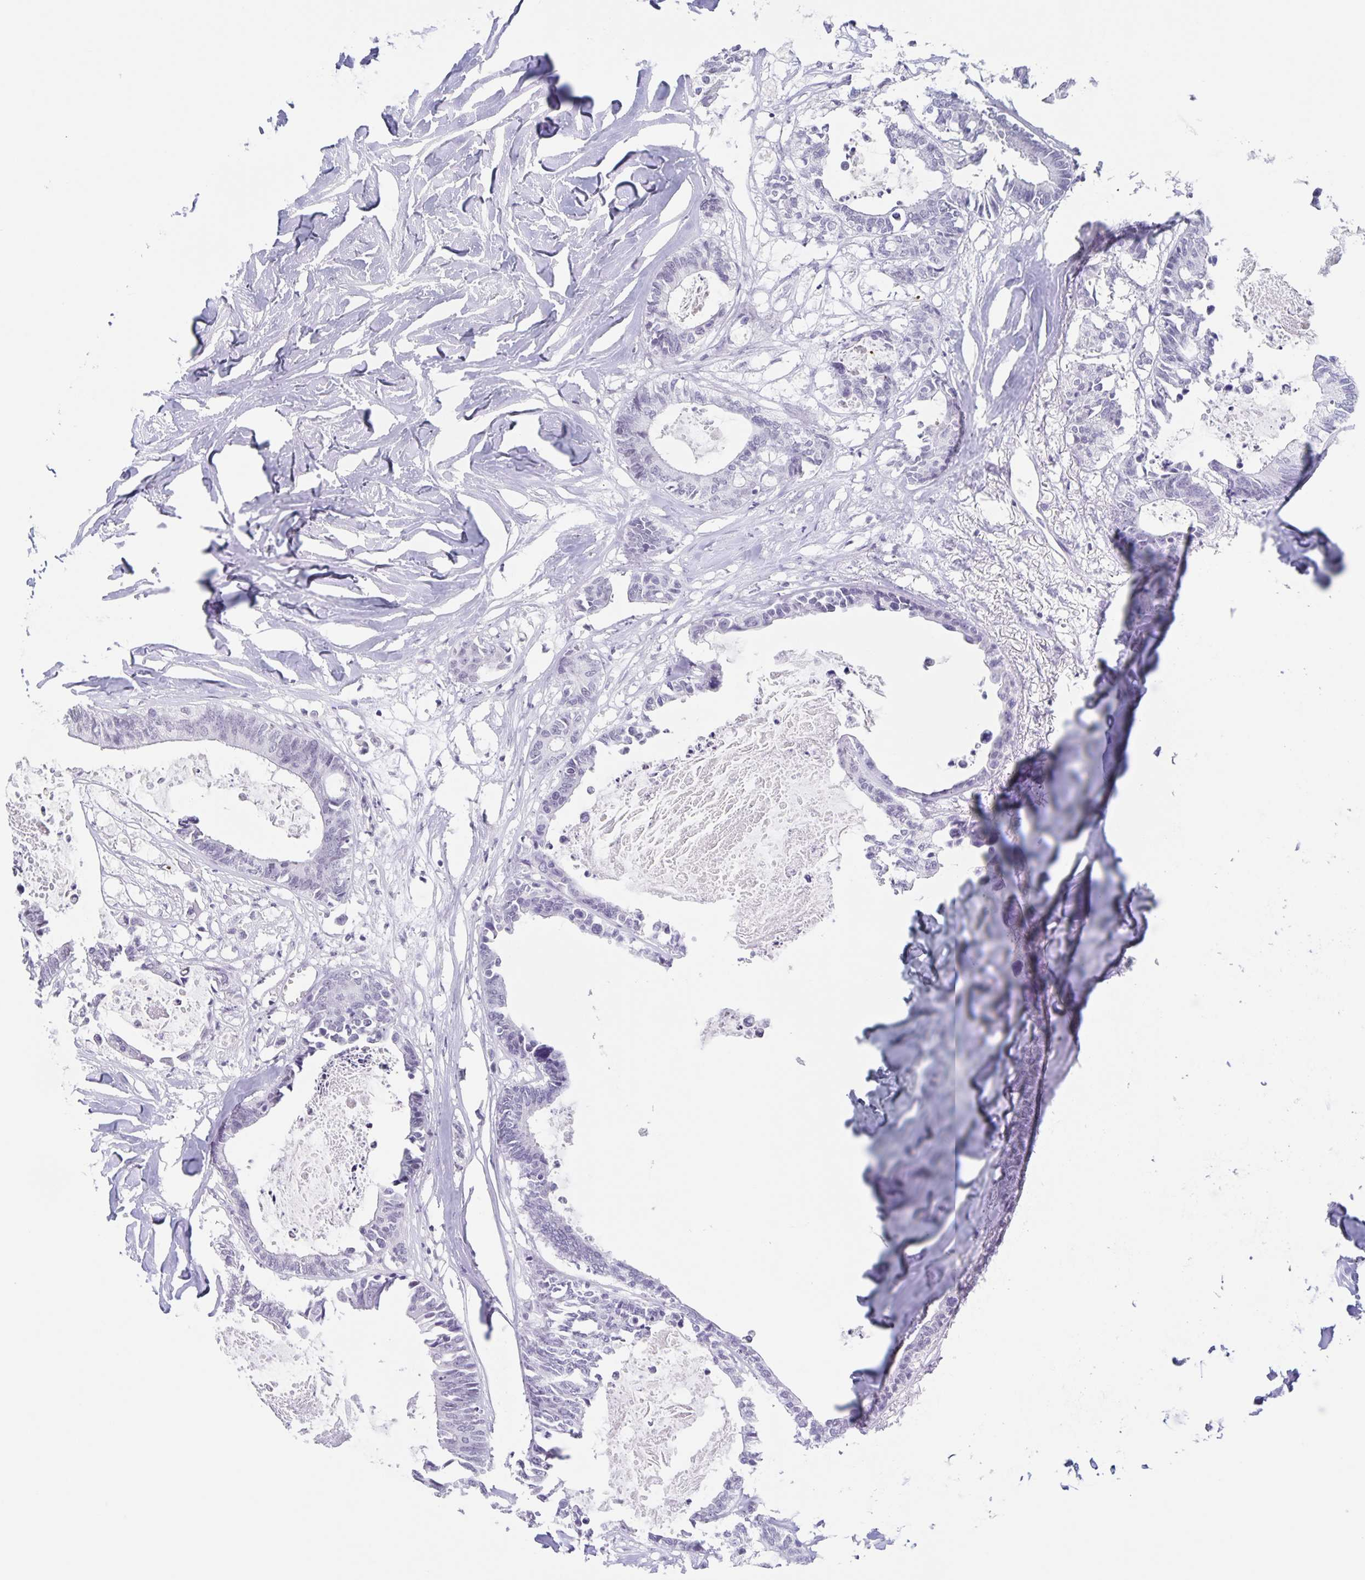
{"staining": {"intensity": "negative", "quantity": "none", "location": "none"}, "tissue": "colorectal cancer", "cell_type": "Tumor cells", "image_type": "cancer", "snomed": [{"axis": "morphology", "description": "Adenocarcinoma, NOS"}, {"axis": "topography", "description": "Colon"}, {"axis": "topography", "description": "Rectum"}], "caption": "Tumor cells are negative for brown protein staining in colorectal cancer (adenocarcinoma).", "gene": "LCE6A", "patient": {"sex": "male", "age": 57}}